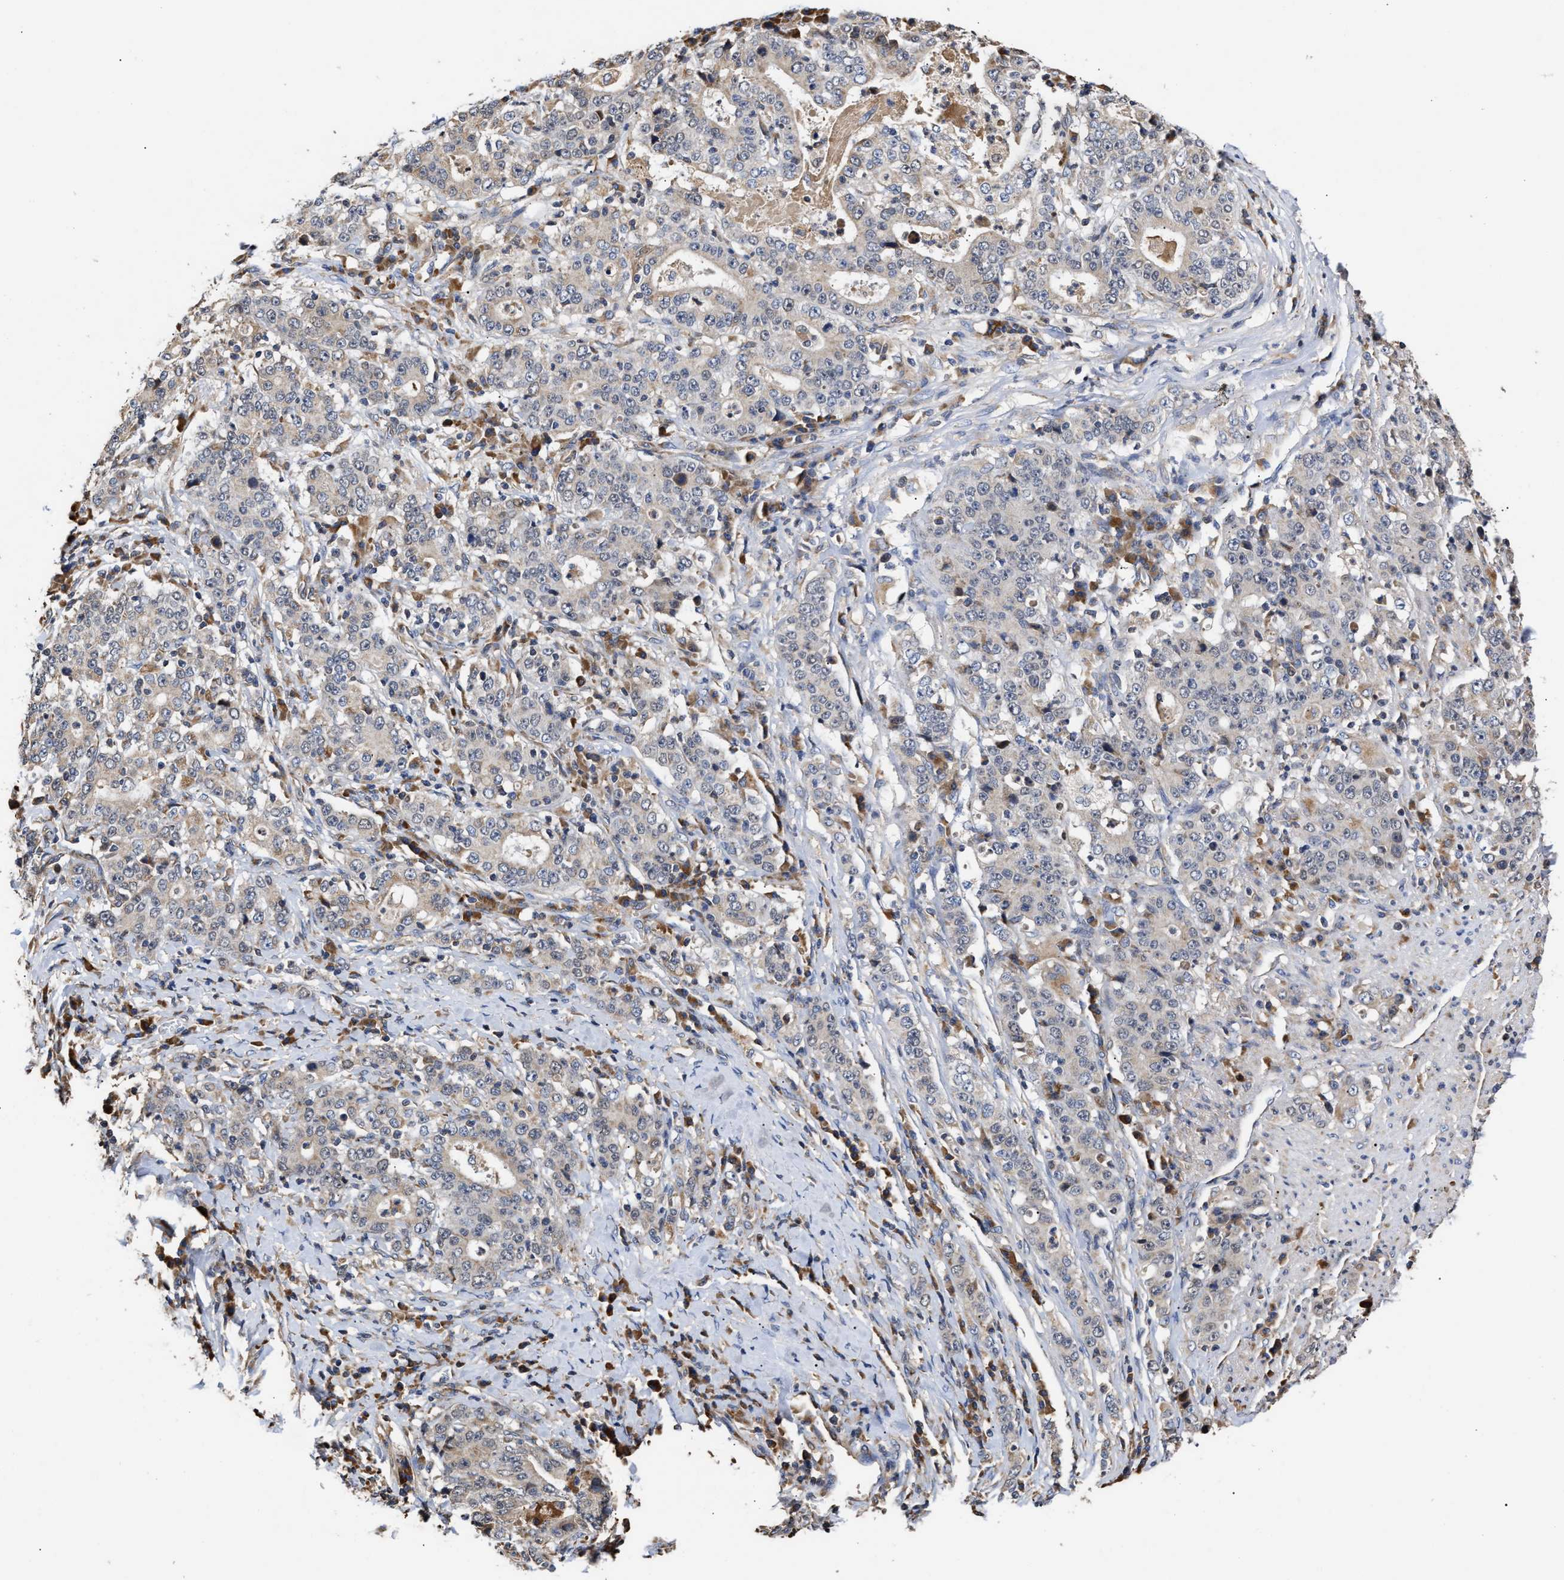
{"staining": {"intensity": "weak", "quantity": "25%-75%", "location": "cytoplasmic/membranous"}, "tissue": "stomach cancer", "cell_type": "Tumor cells", "image_type": "cancer", "snomed": [{"axis": "morphology", "description": "Normal tissue, NOS"}, {"axis": "morphology", "description": "Adenocarcinoma, NOS"}, {"axis": "topography", "description": "Stomach, upper"}, {"axis": "topography", "description": "Stomach"}], "caption": "The image demonstrates a brown stain indicating the presence of a protein in the cytoplasmic/membranous of tumor cells in adenocarcinoma (stomach). Immunohistochemistry stains the protein in brown and the nuclei are stained blue.", "gene": "GOSR1", "patient": {"sex": "male", "age": 59}}